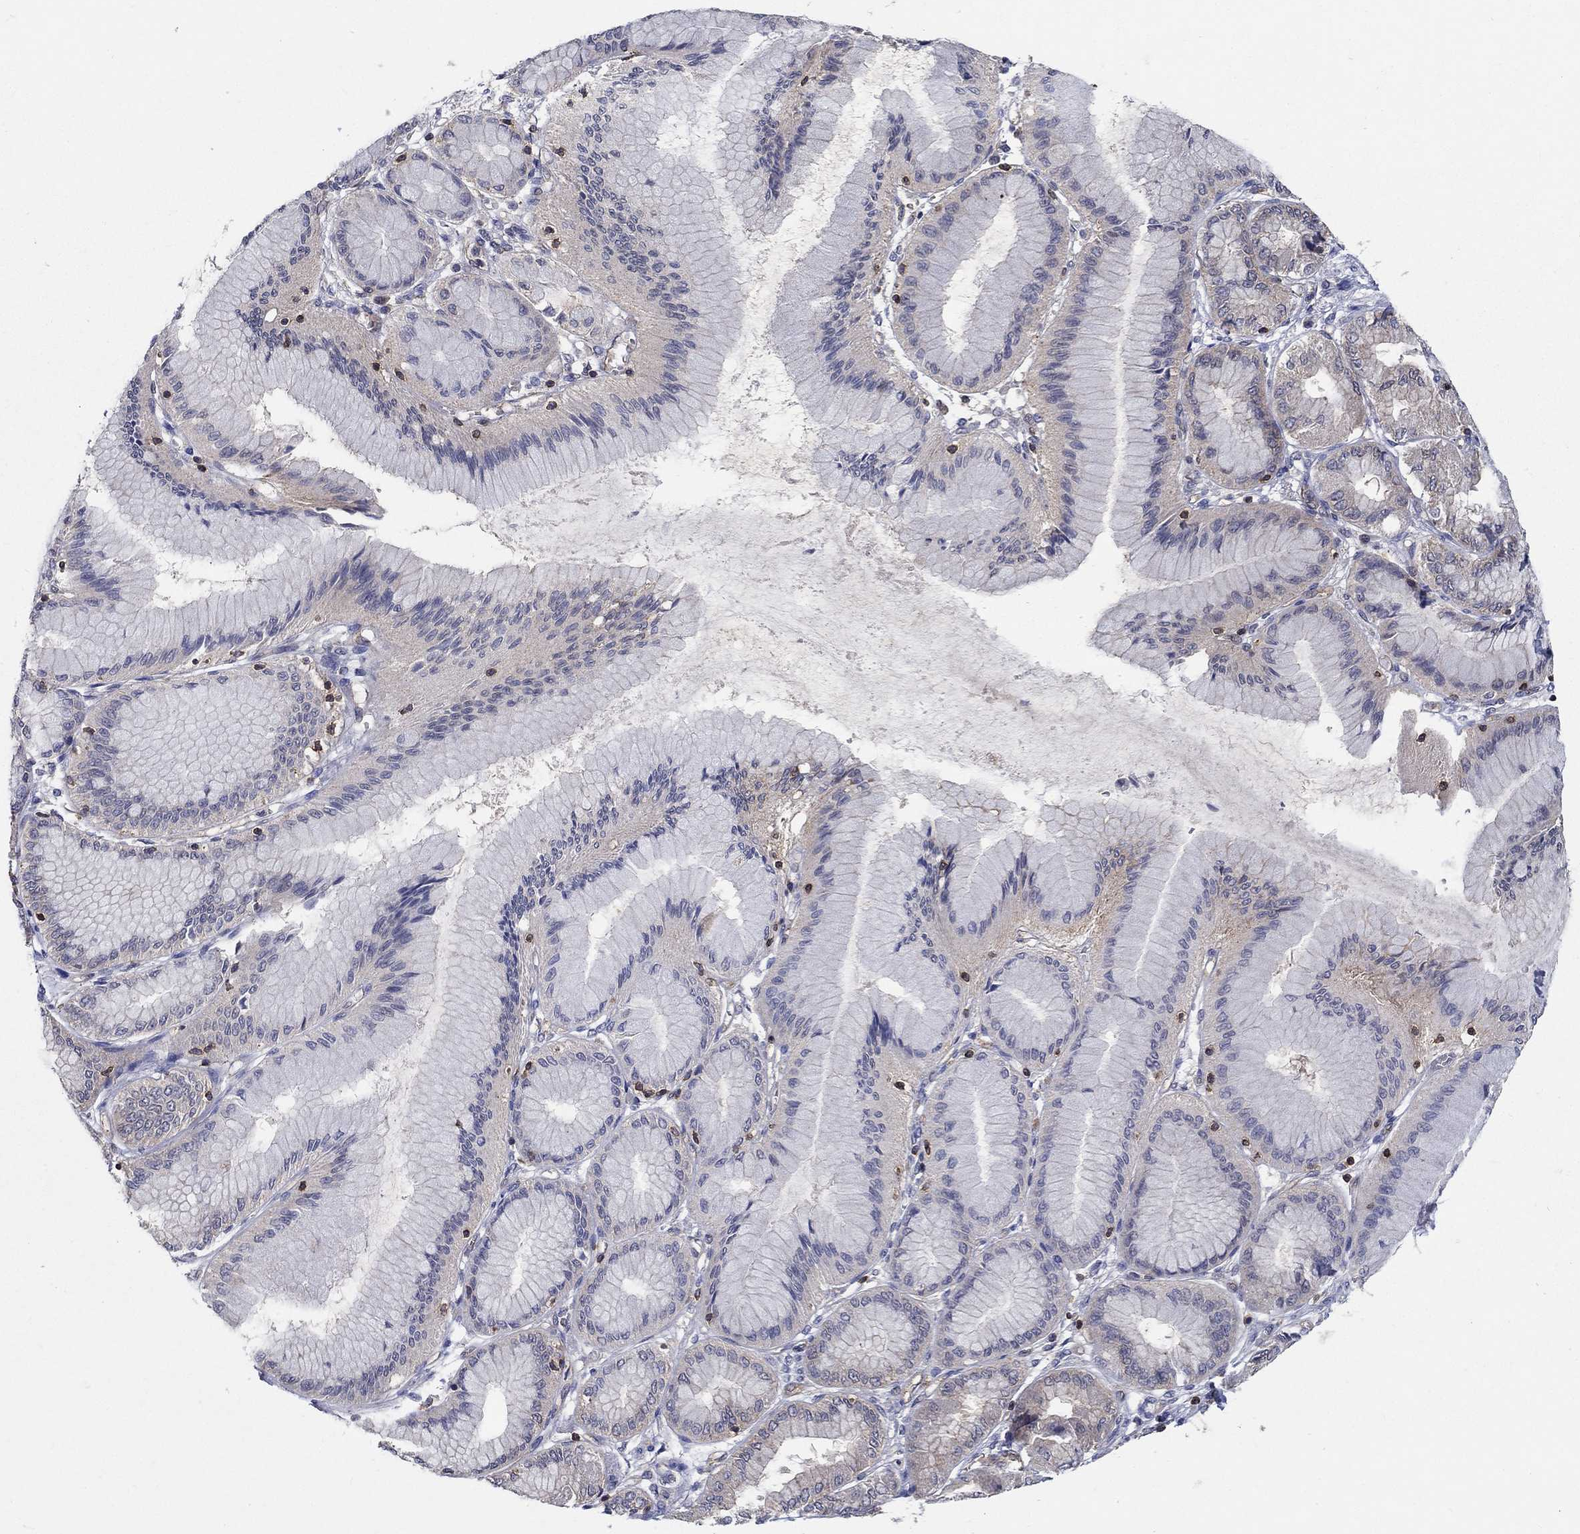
{"staining": {"intensity": "weak", "quantity": "<25%", "location": "cytoplasmic/membranous"}, "tissue": "stomach cancer", "cell_type": "Tumor cells", "image_type": "cancer", "snomed": [{"axis": "morphology", "description": "Normal tissue, NOS"}, {"axis": "morphology", "description": "Adenocarcinoma, NOS"}, {"axis": "morphology", "description": "Adenocarcinoma, High grade"}, {"axis": "topography", "description": "Stomach, upper"}, {"axis": "topography", "description": "Stomach"}], "caption": "High power microscopy image of an immunohistochemistry (IHC) photomicrograph of high-grade adenocarcinoma (stomach), revealing no significant positivity in tumor cells.", "gene": "AGFG2", "patient": {"sex": "female", "age": 65}}